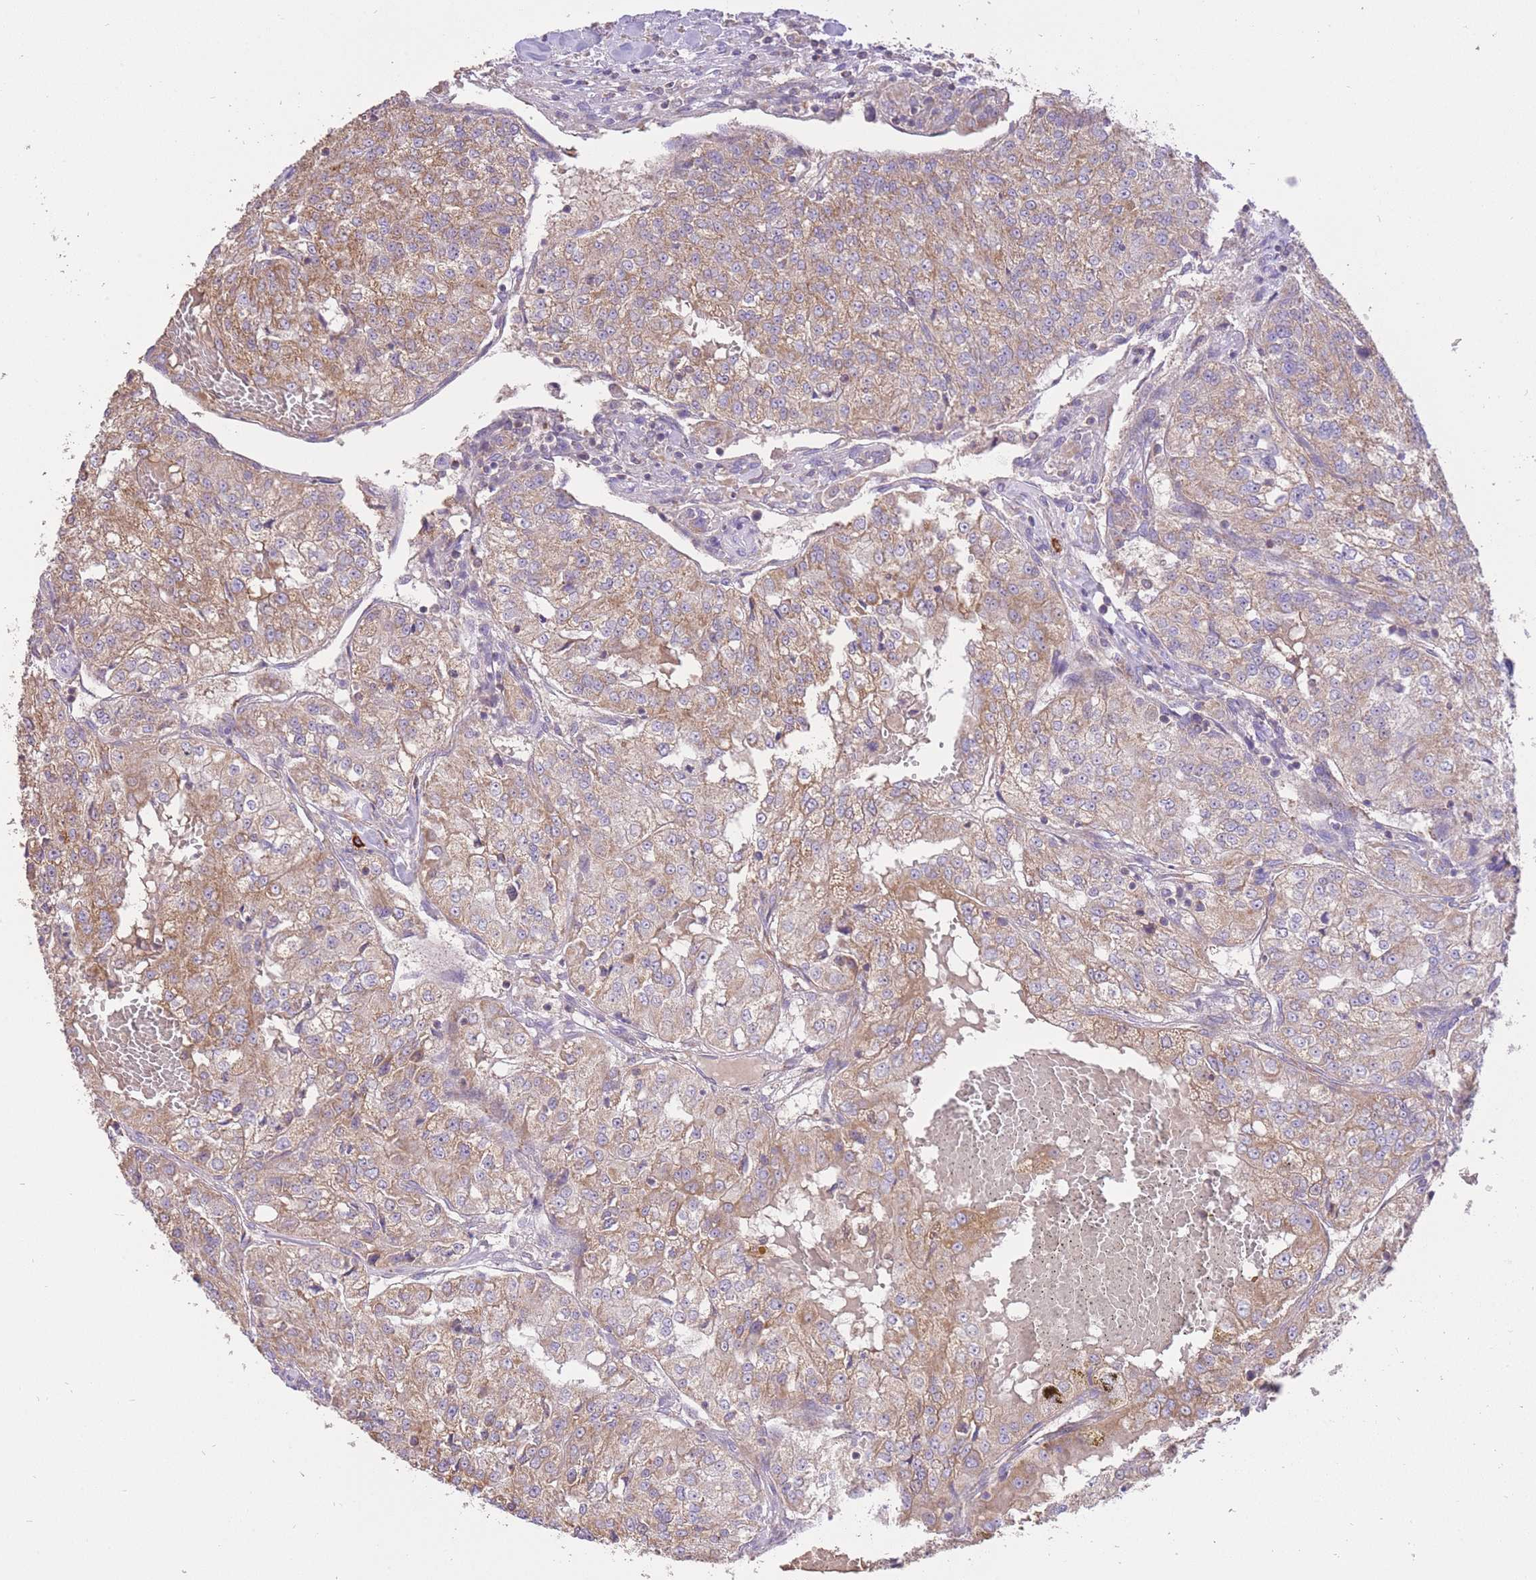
{"staining": {"intensity": "moderate", "quantity": "25%-75%", "location": "cytoplasmic/membranous"}, "tissue": "renal cancer", "cell_type": "Tumor cells", "image_type": "cancer", "snomed": [{"axis": "morphology", "description": "Adenocarcinoma, NOS"}, {"axis": "topography", "description": "Kidney"}], "caption": "Human adenocarcinoma (renal) stained with a brown dye reveals moderate cytoplasmic/membranous positive positivity in about 25%-75% of tumor cells.", "gene": "PREP", "patient": {"sex": "female", "age": 63}}